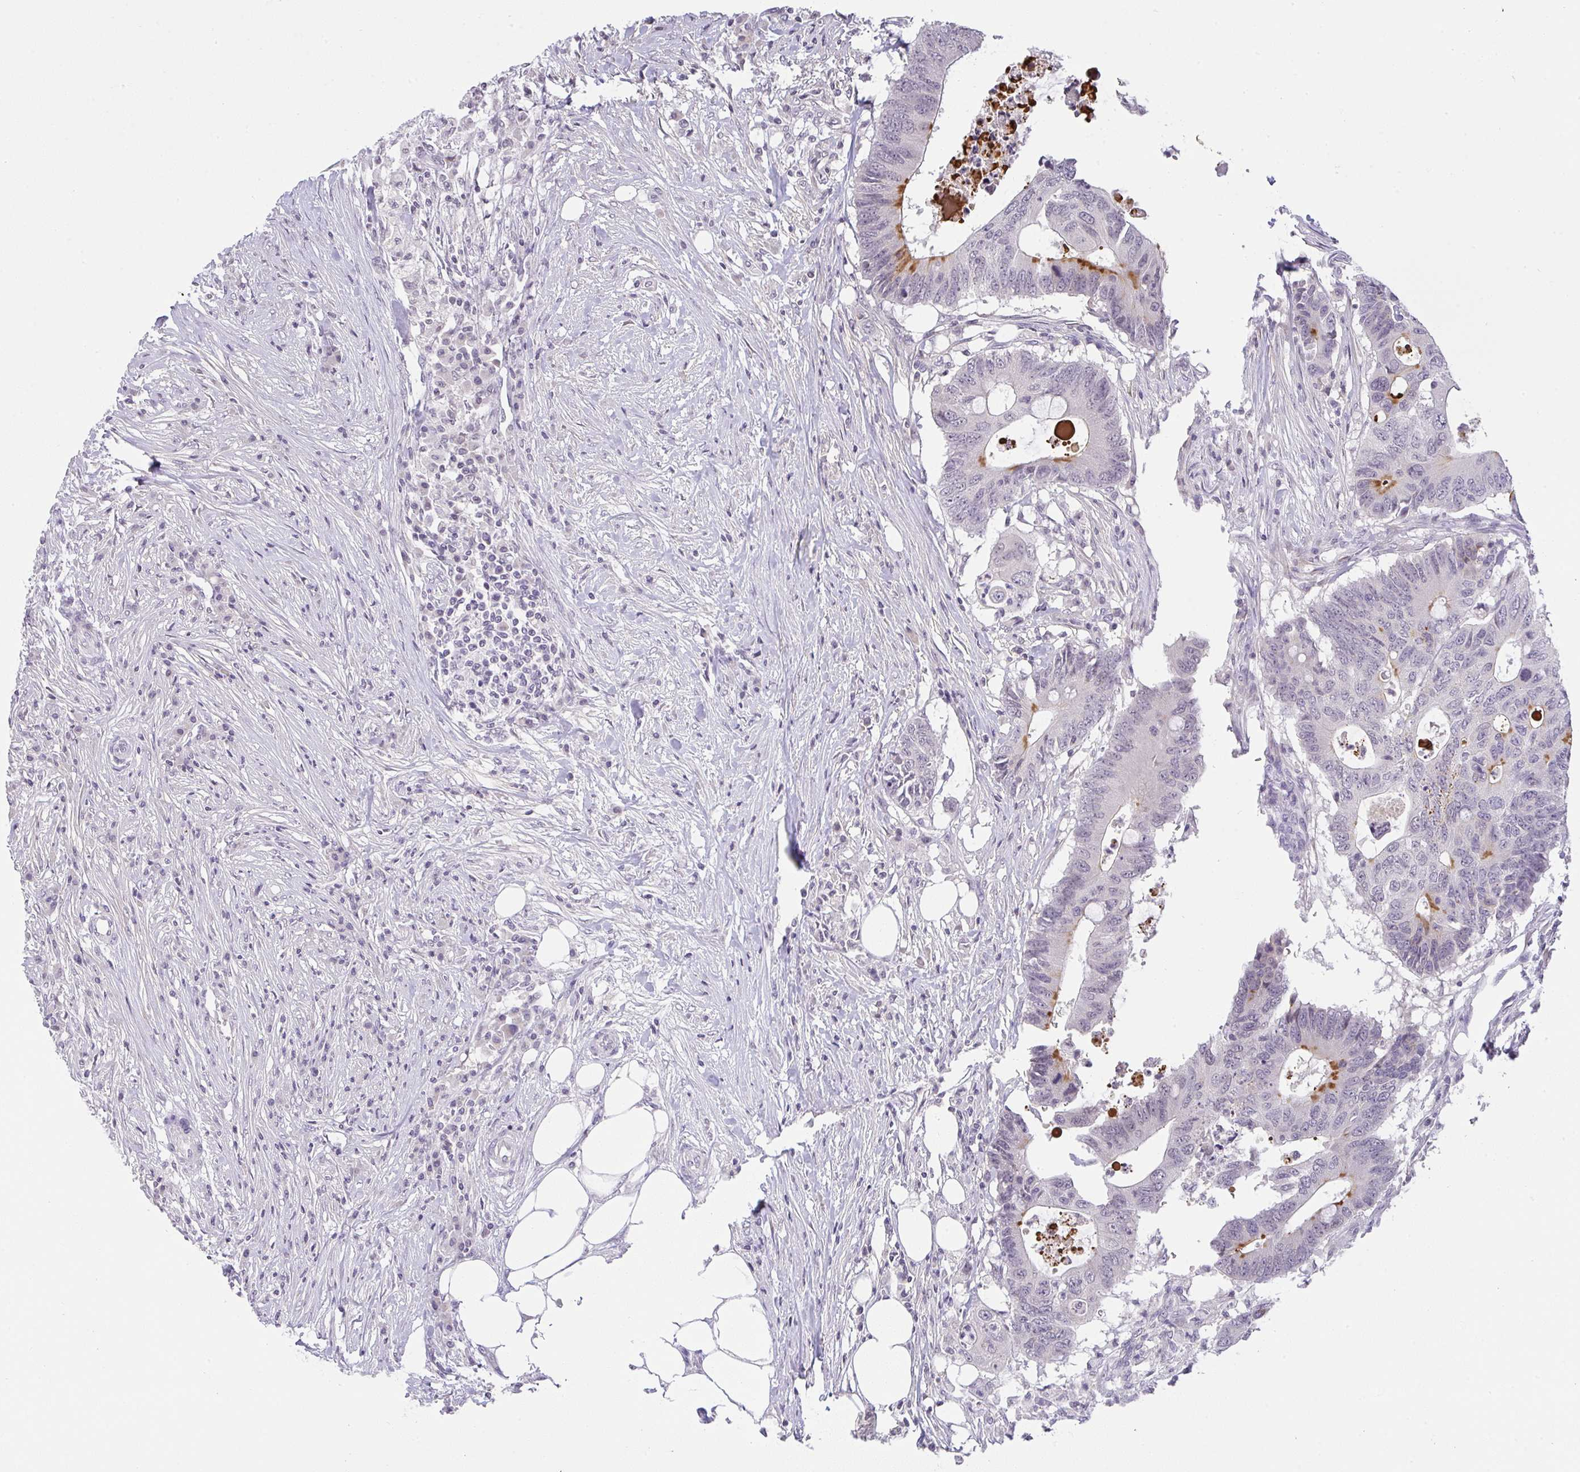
{"staining": {"intensity": "moderate", "quantity": "<25%", "location": "cytoplasmic/membranous"}, "tissue": "colorectal cancer", "cell_type": "Tumor cells", "image_type": "cancer", "snomed": [{"axis": "morphology", "description": "Adenocarcinoma, NOS"}, {"axis": "topography", "description": "Colon"}], "caption": "Protein analysis of colorectal cancer (adenocarcinoma) tissue demonstrates moderate cytoplasmic/membranous staining in approximately <25% of tumor cells. Nuclei are stained in blue.", "gene": "CACNA1S", "patient": {"sex": "male", "age": 71}}